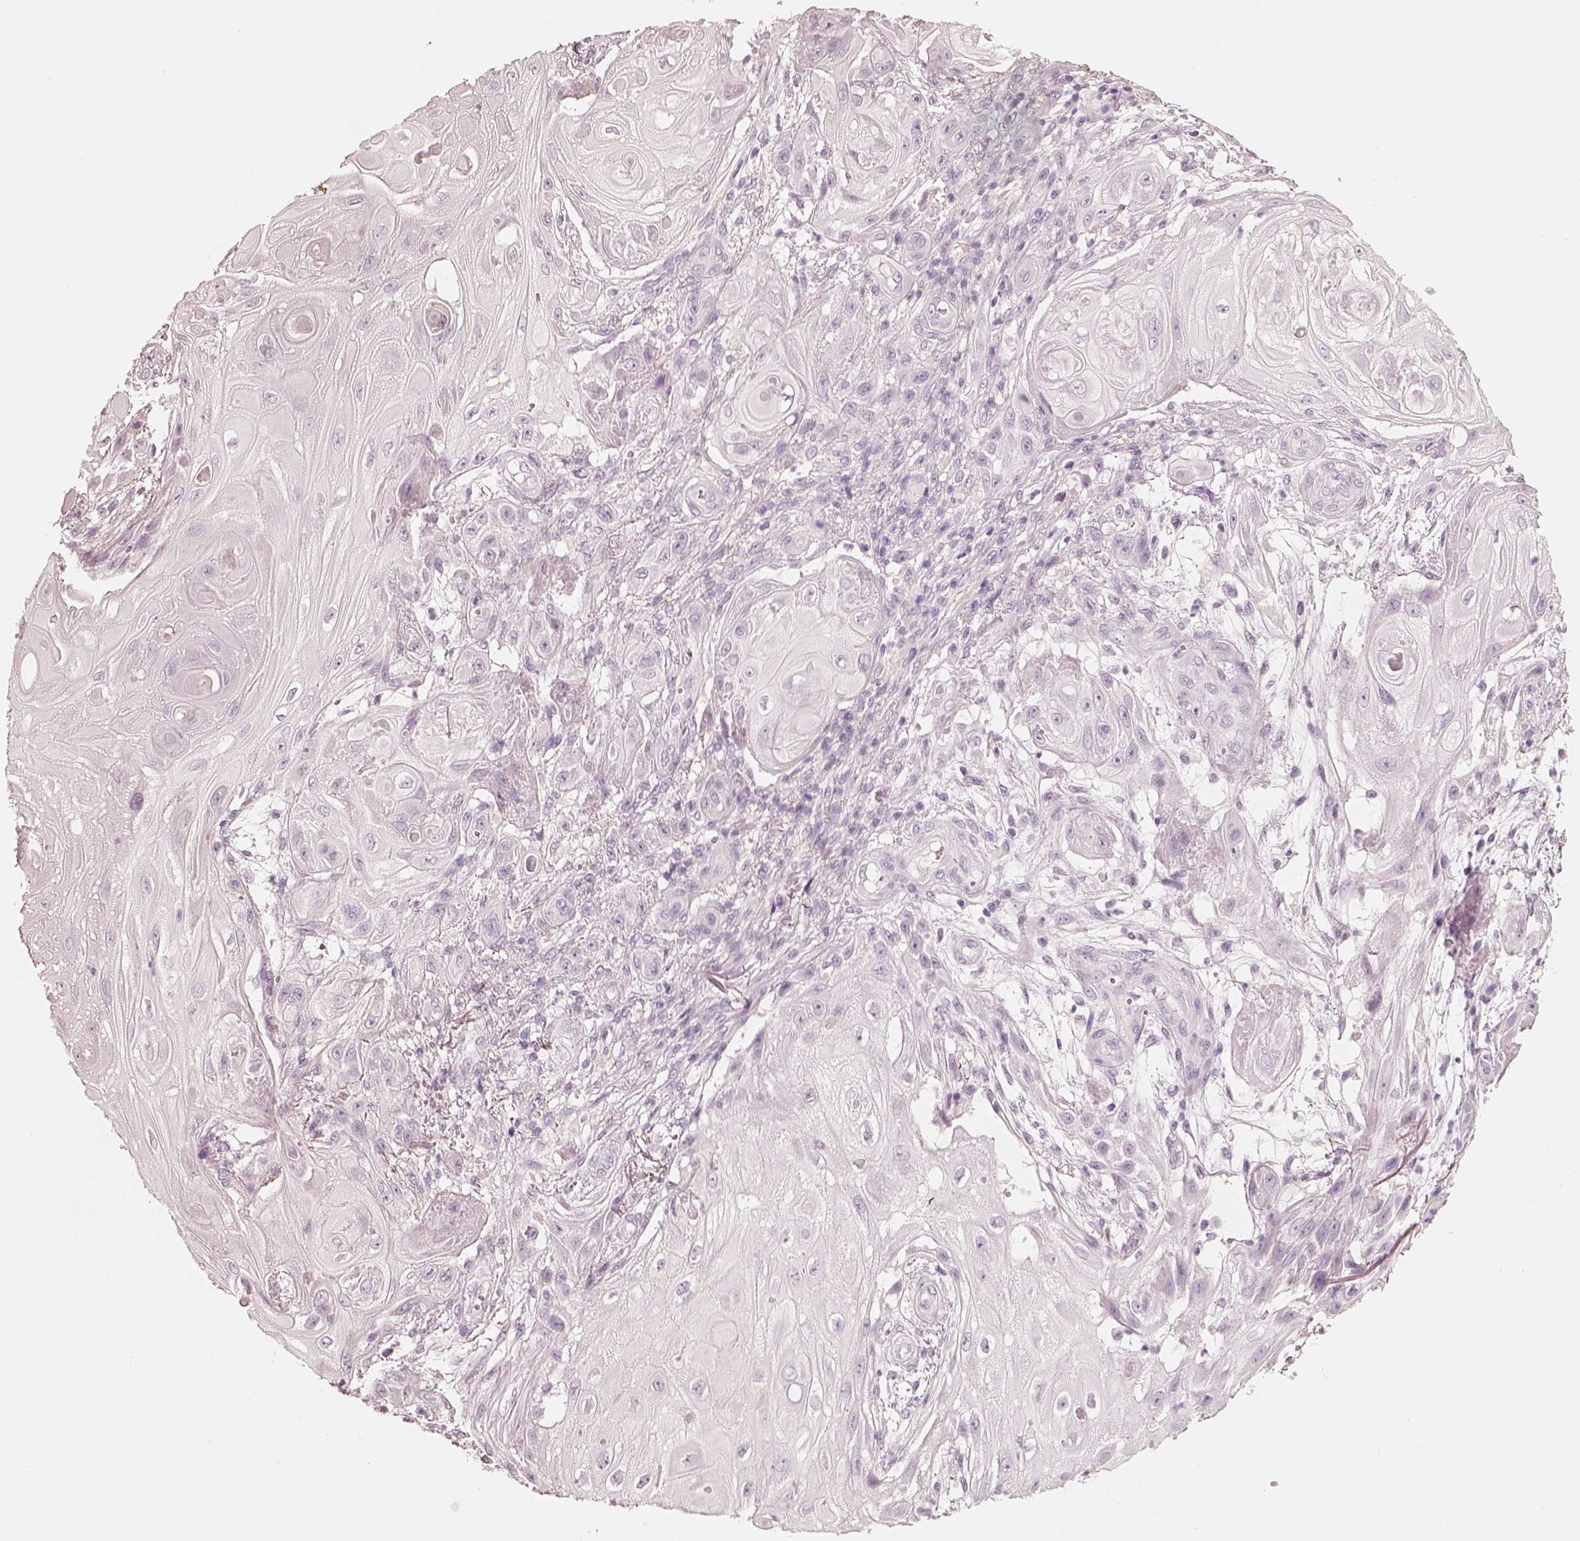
{"staining": {"intensity": "negative", "quantity": "none", "location": "none"}, "tissue": "skin cancer", "cell_type": "Tumor cells", "image_type": "cancer", "snomed": [{"axis": "morphology", "description": "Squamous cell carcinoma, NOS"}, {"axis": "topography", "description": "Skin"}], "caption": "DAB (3,3'-diaminobenzidine) immunohistochemical staining of human squamous cell carcinoma (skin) exhibits no significant staining in tumor cells.", "gene": "R3HDML", "patient": {"sex": "male", "age": 62}}